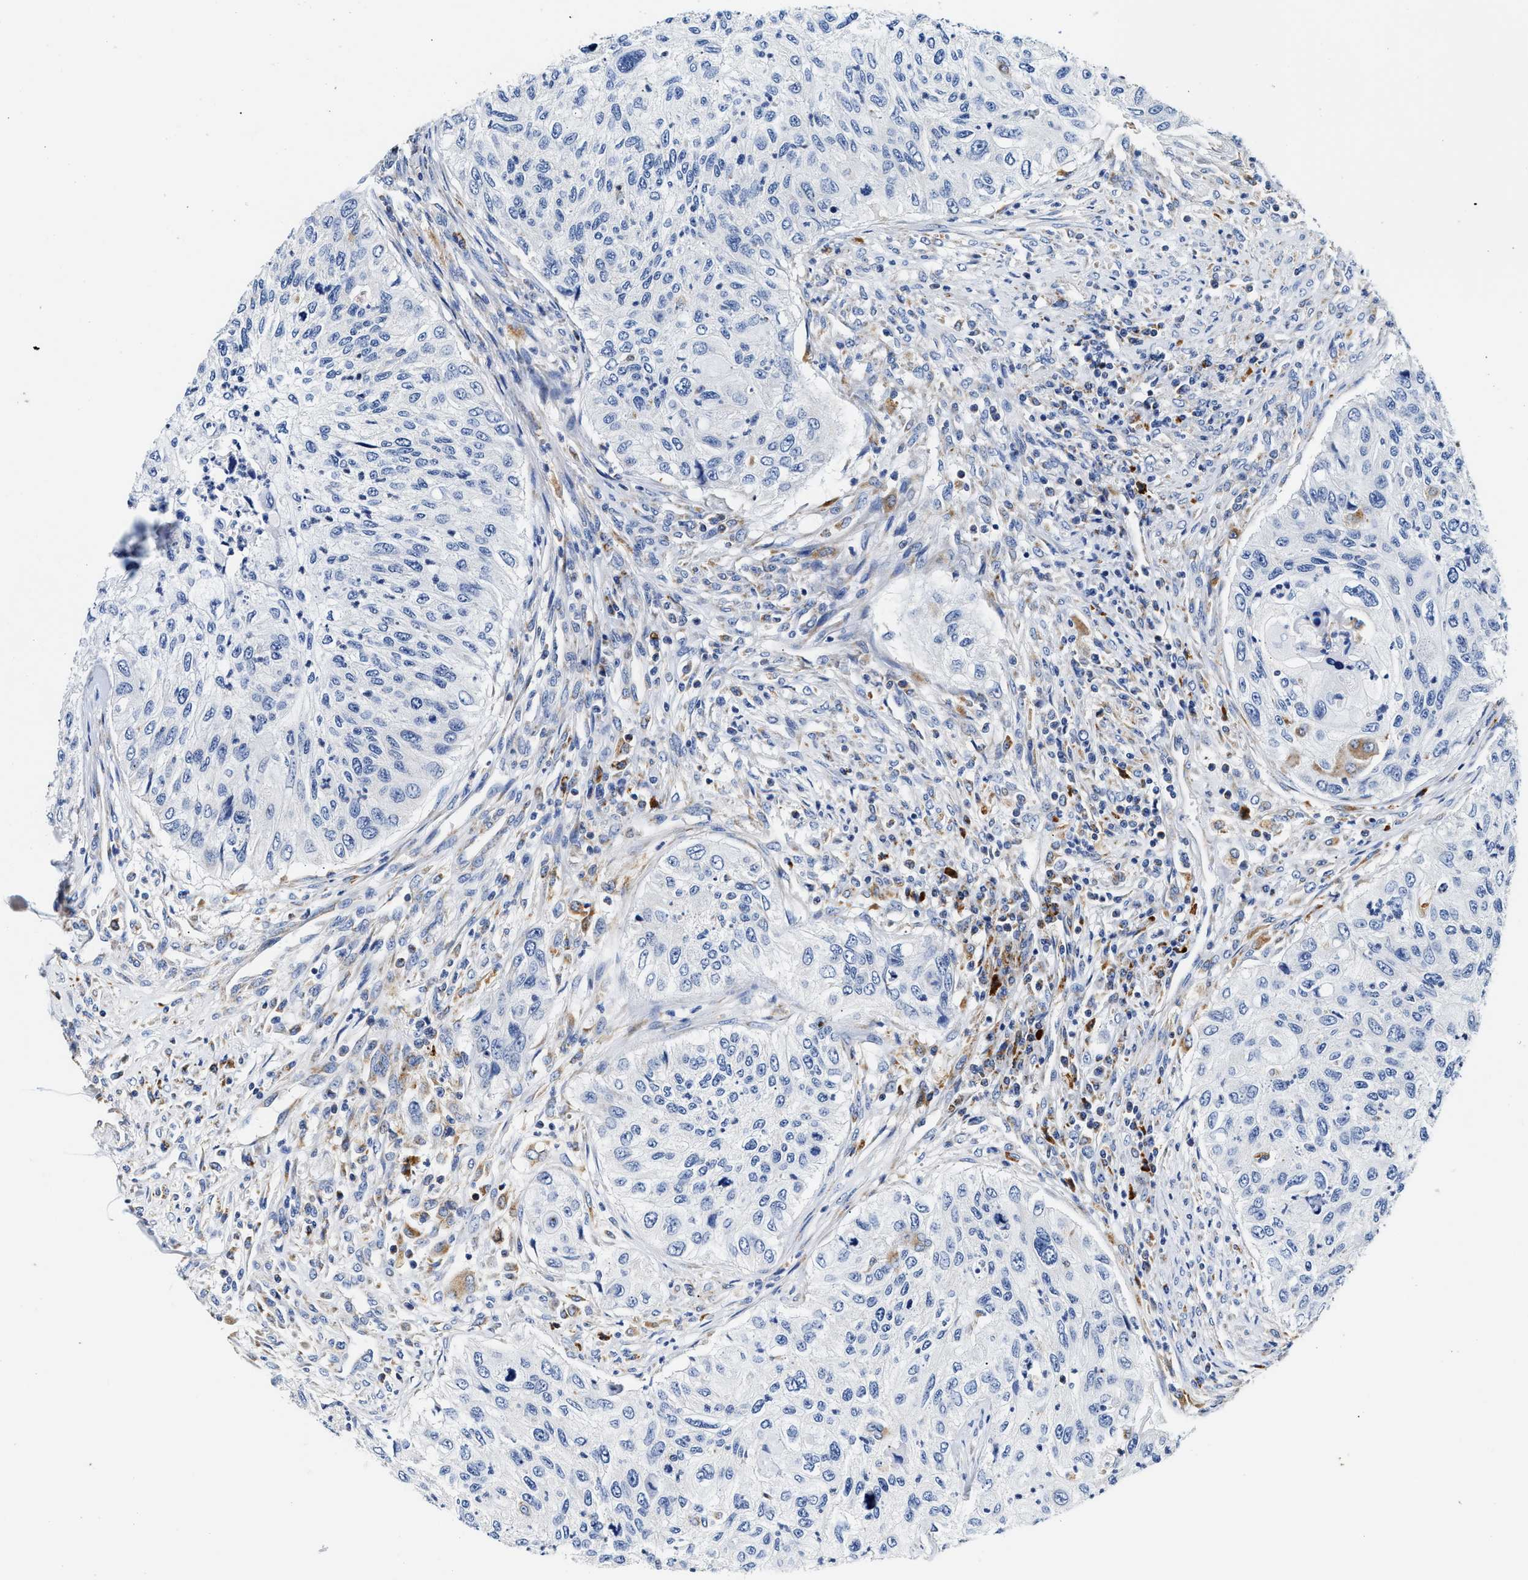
{"staining": {"intensity": "negative", "quantity": "none", "location": "none"}, "tissue": "urothelial cancer", "cell_type": "Tumor cells", "image_type": "cancer", "snomed": [{"axis": "morphology", "description": "Urothelial carcinoma, High grade"}, {"axis": "topography", "description": "Urinary bladder"}], "caption": "Tumor cells show no significant protein staining in urothelial cancer.", "gene": "ACADVL", "patient": {"sex": "female", "age": 60}}